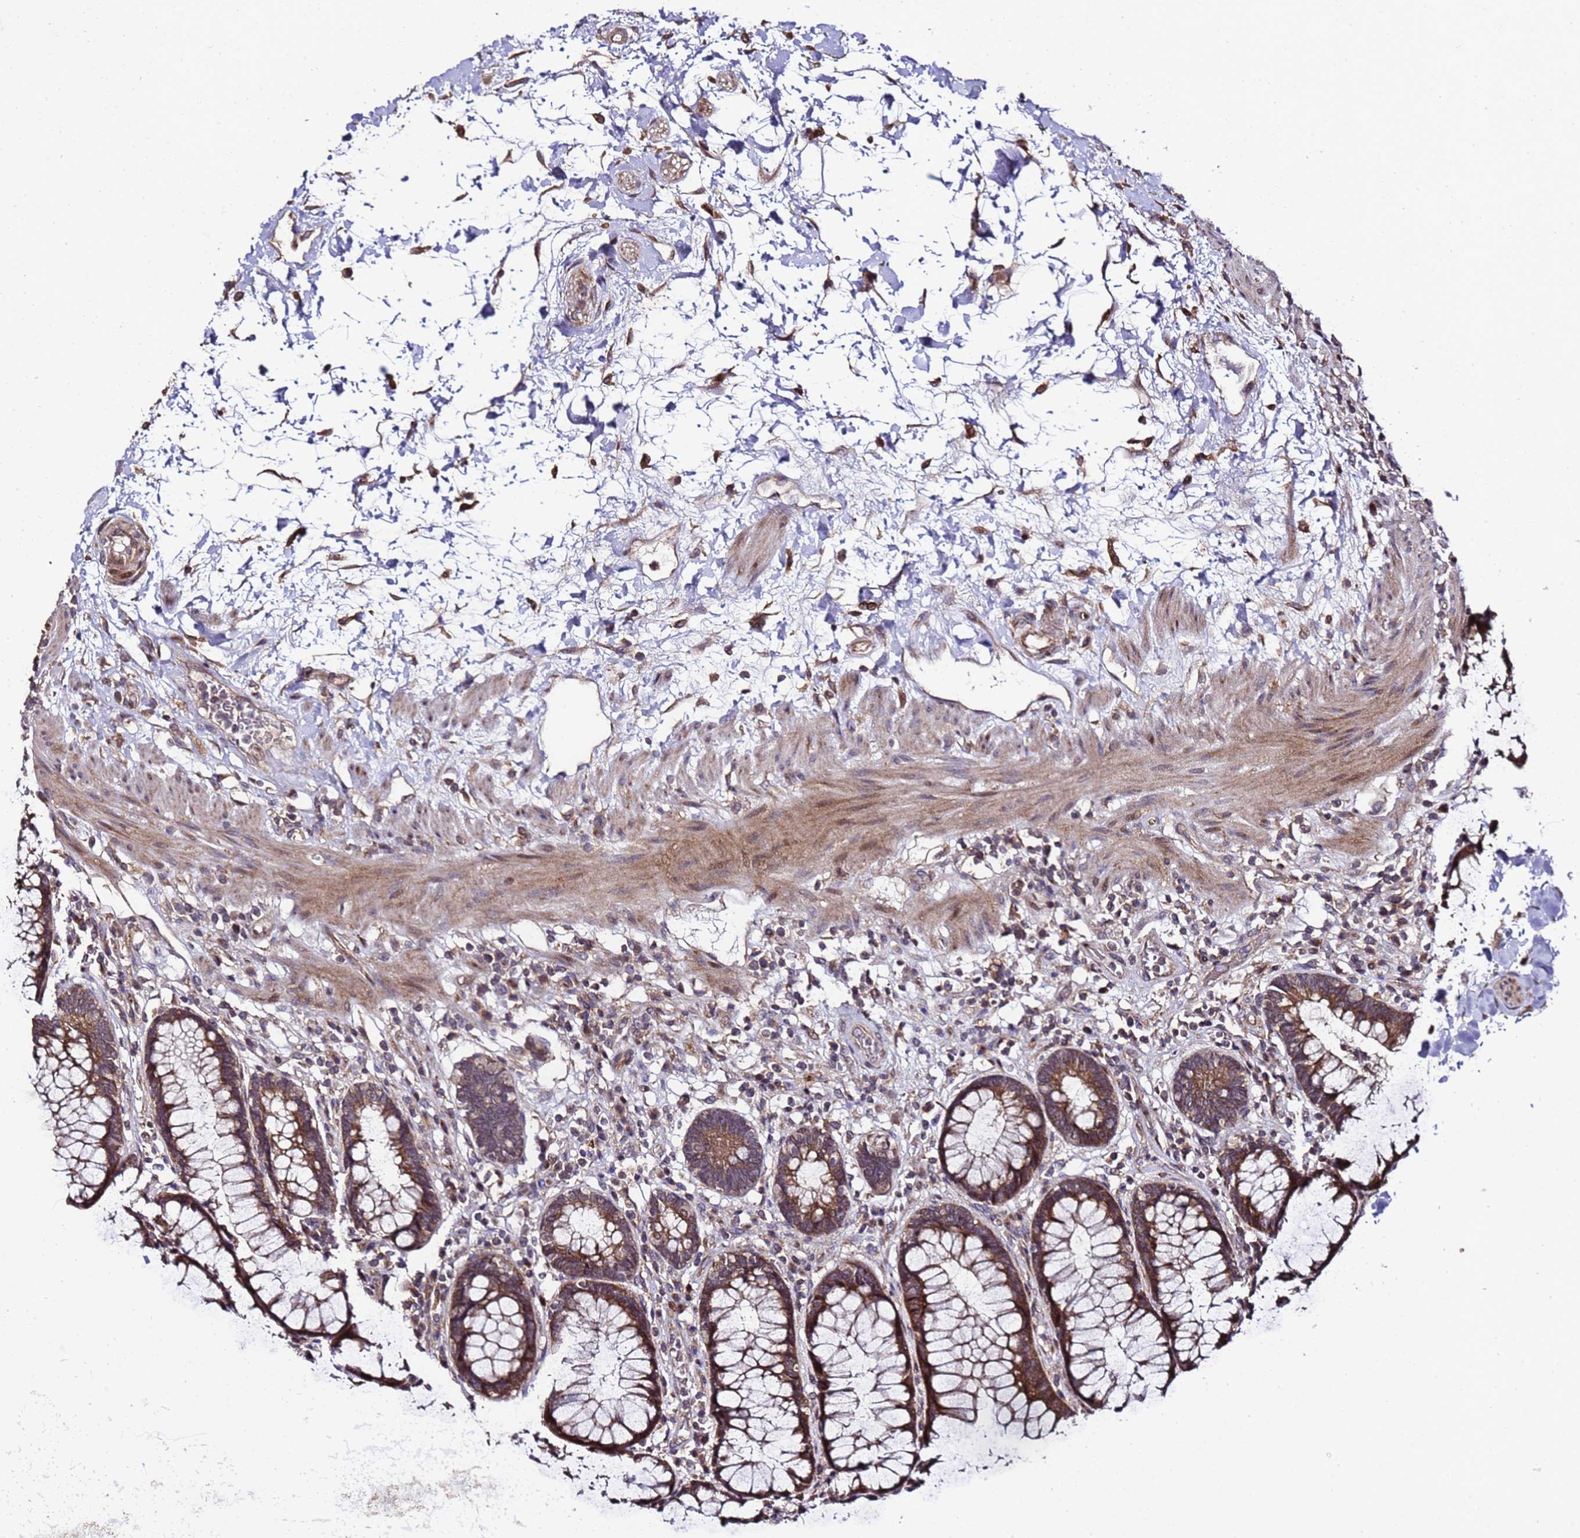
{"staining": {"intensity": "strong", "quantity": ">75%", "location": "cytoplasmic/membranous"}, "tissue": "rectum", "cell_type": "Glandular cells", "image_type": "normal", "snomed": [{"axis": "morphology", "description": "Normal tissue, NOS"}, {"axis": "topography", "description": "Rectum"}], "caption": "An immunohistochemistry (IHC) image of normal tissue is shown. Protein staining in brown labels strong cytoplasmic/membranous positivity in rectum within glandular cells.", "gene": "PRODH", "patient": {"sex": "male", "age": 64}}